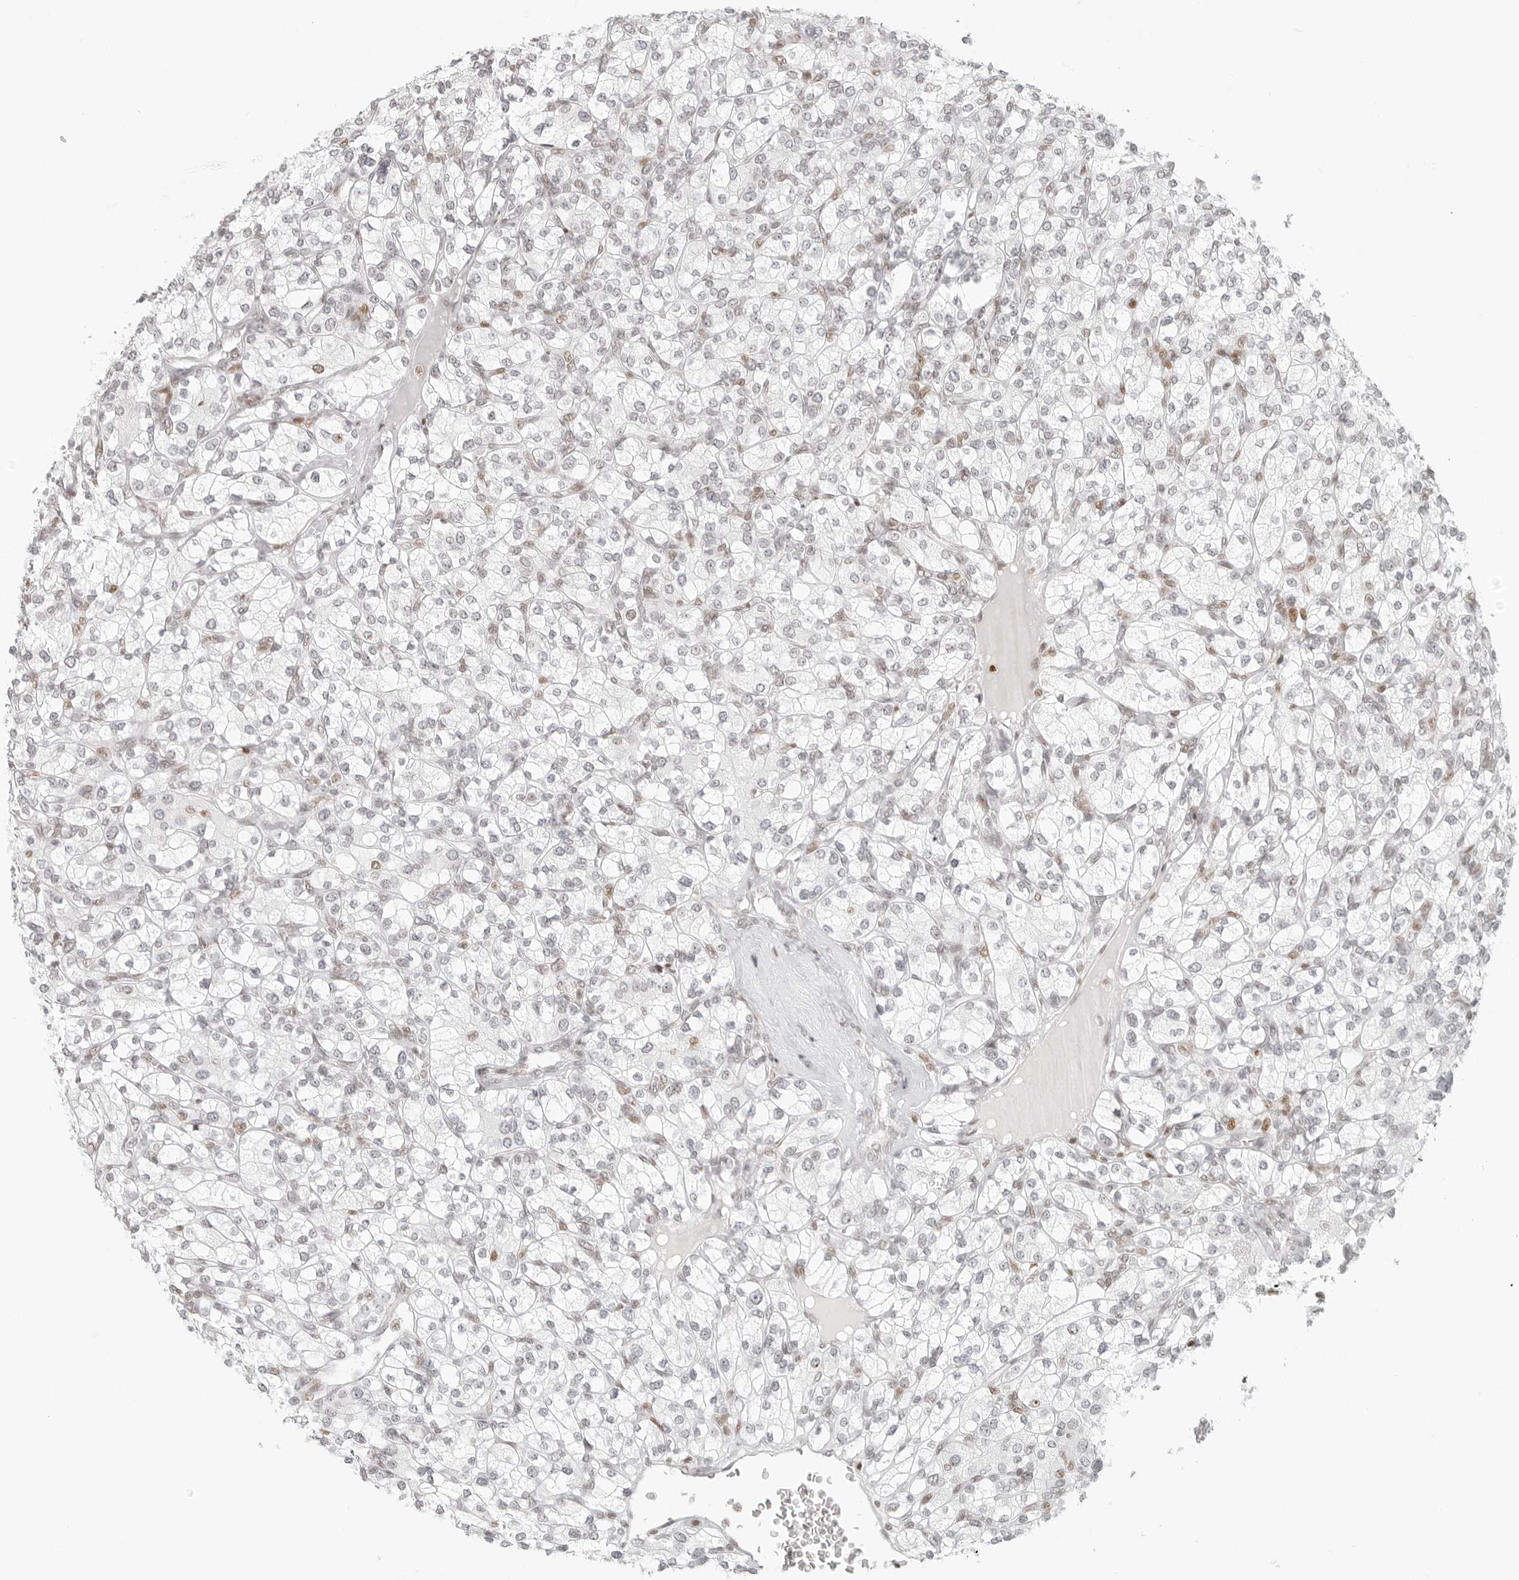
{"staining": {"intensity": "negative", "quantity": "none", "location": "none"}, "tissue": "renal cancer", "cell_type": "Tumor cells", "image_type": "cancer", "snomed": [{"axis": "morphology", "description": "Adenocarcinoma, NOS"}, {"axis": "topography", "description": "Kidney"}], "caption": "High magnification brightfield microscopy of renal cancer stained with DAB (3,3'-diaminobenzidine) (brown) and counterstained with hematoxylin (blue): tumor cells show no significant expression.", "gene": "RCC1", "patient": {"sex": "male", "age": 77}}